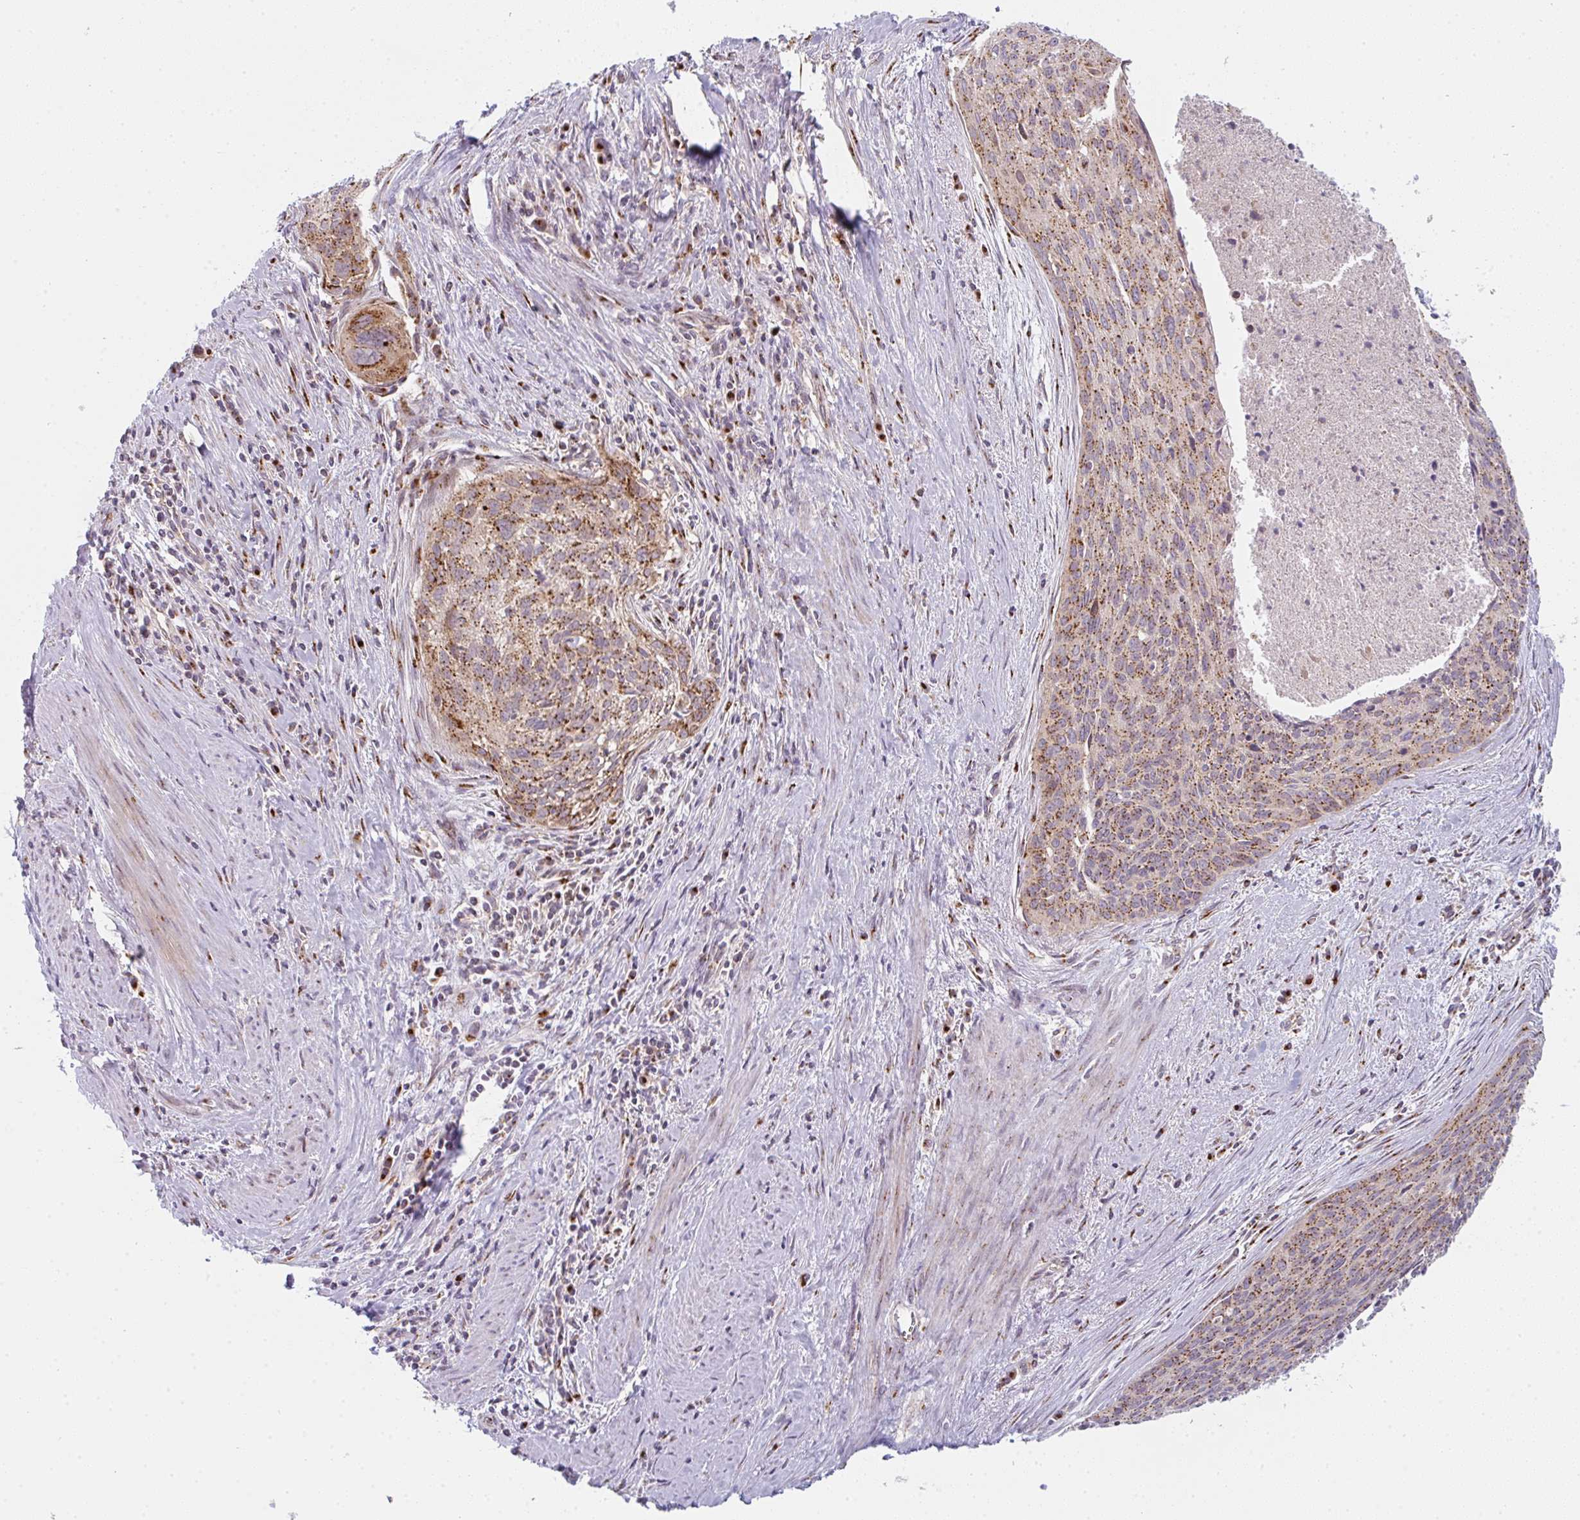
{"staining": {"intensity": "moderate", "quantity": ">75%", "location": "cytoplasmic/membranous"}, "tissue": "cervical cancer", "cell_type": "Tumor cells", "image_type": "cancer", "snomed": [{"axis": "morphology", "description": "Squamous cell carcinoma, NOS"}, {"axis": "topography", "description": "Cervix"}], "caption": "Immunohistochemistry photomicrograph of cervical cancer (squamous cell carcinoma) stained for a protein (brown), which reveals medium levels of moderate cytoplasmic/membranous positivity in approximately >75% of tumor cells.", "gene": "GVQW3", "patient": {"sex": "female", "age": 55}}